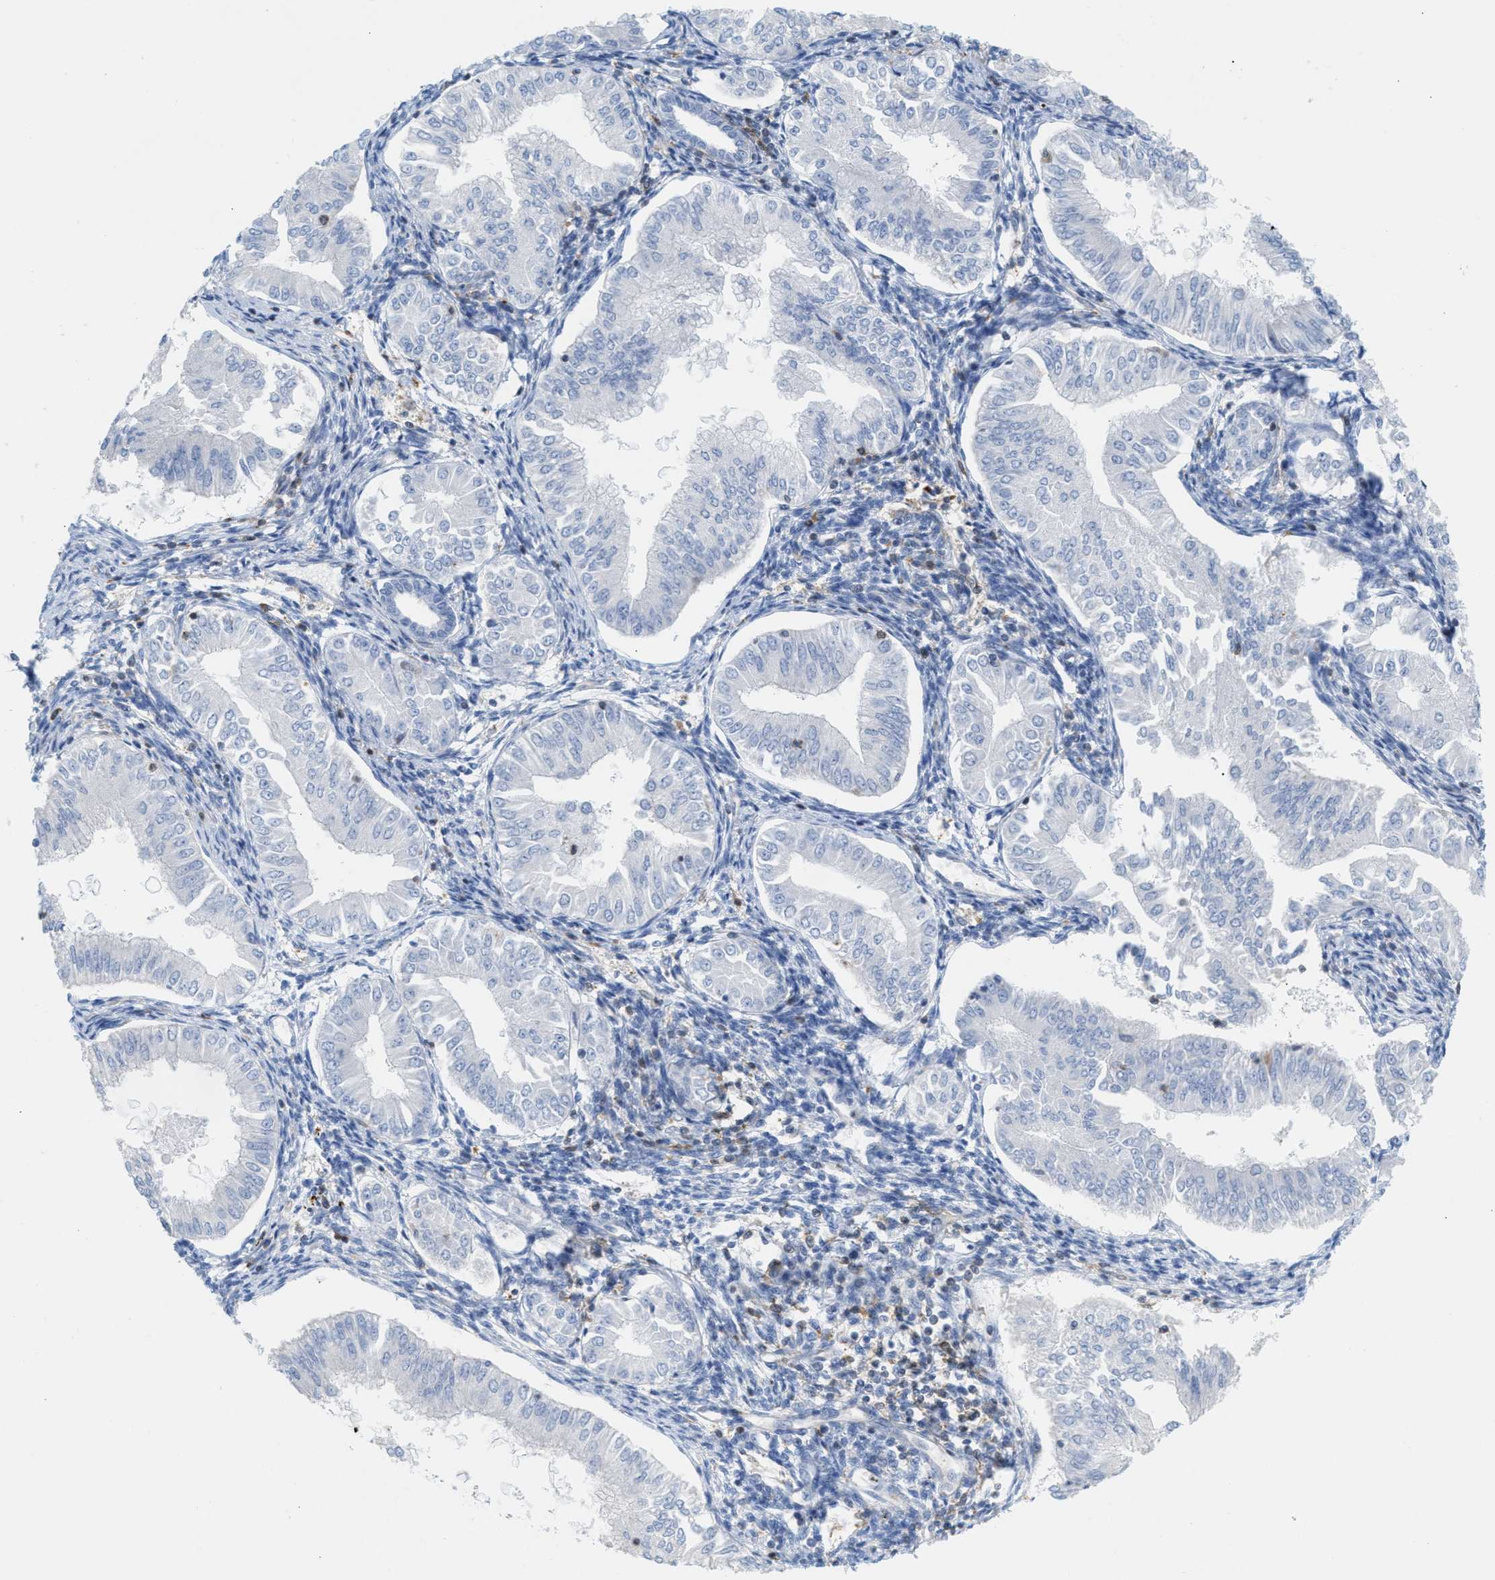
{"staining": {"intensity": "negative", "quantity": "none", "location": "none"}, "tissue": "endometrial cancer", "cell_type": "Tumor cells", "image_type": "cancer", "snomed": [{"axis": "morphology", "description": "Normal tissue, NOS"}, {"axis": "morphology", "description": "Adenocarcinoma, NOS"}, {"axis": "topography", "description": "Endometrium"}], "caption": "This is a micrograph of IHC staining of endometrial cancer, which shows no expression in tumor cells.", "gene": "IL16", "patient": {"sex": "female", "age": 53}}